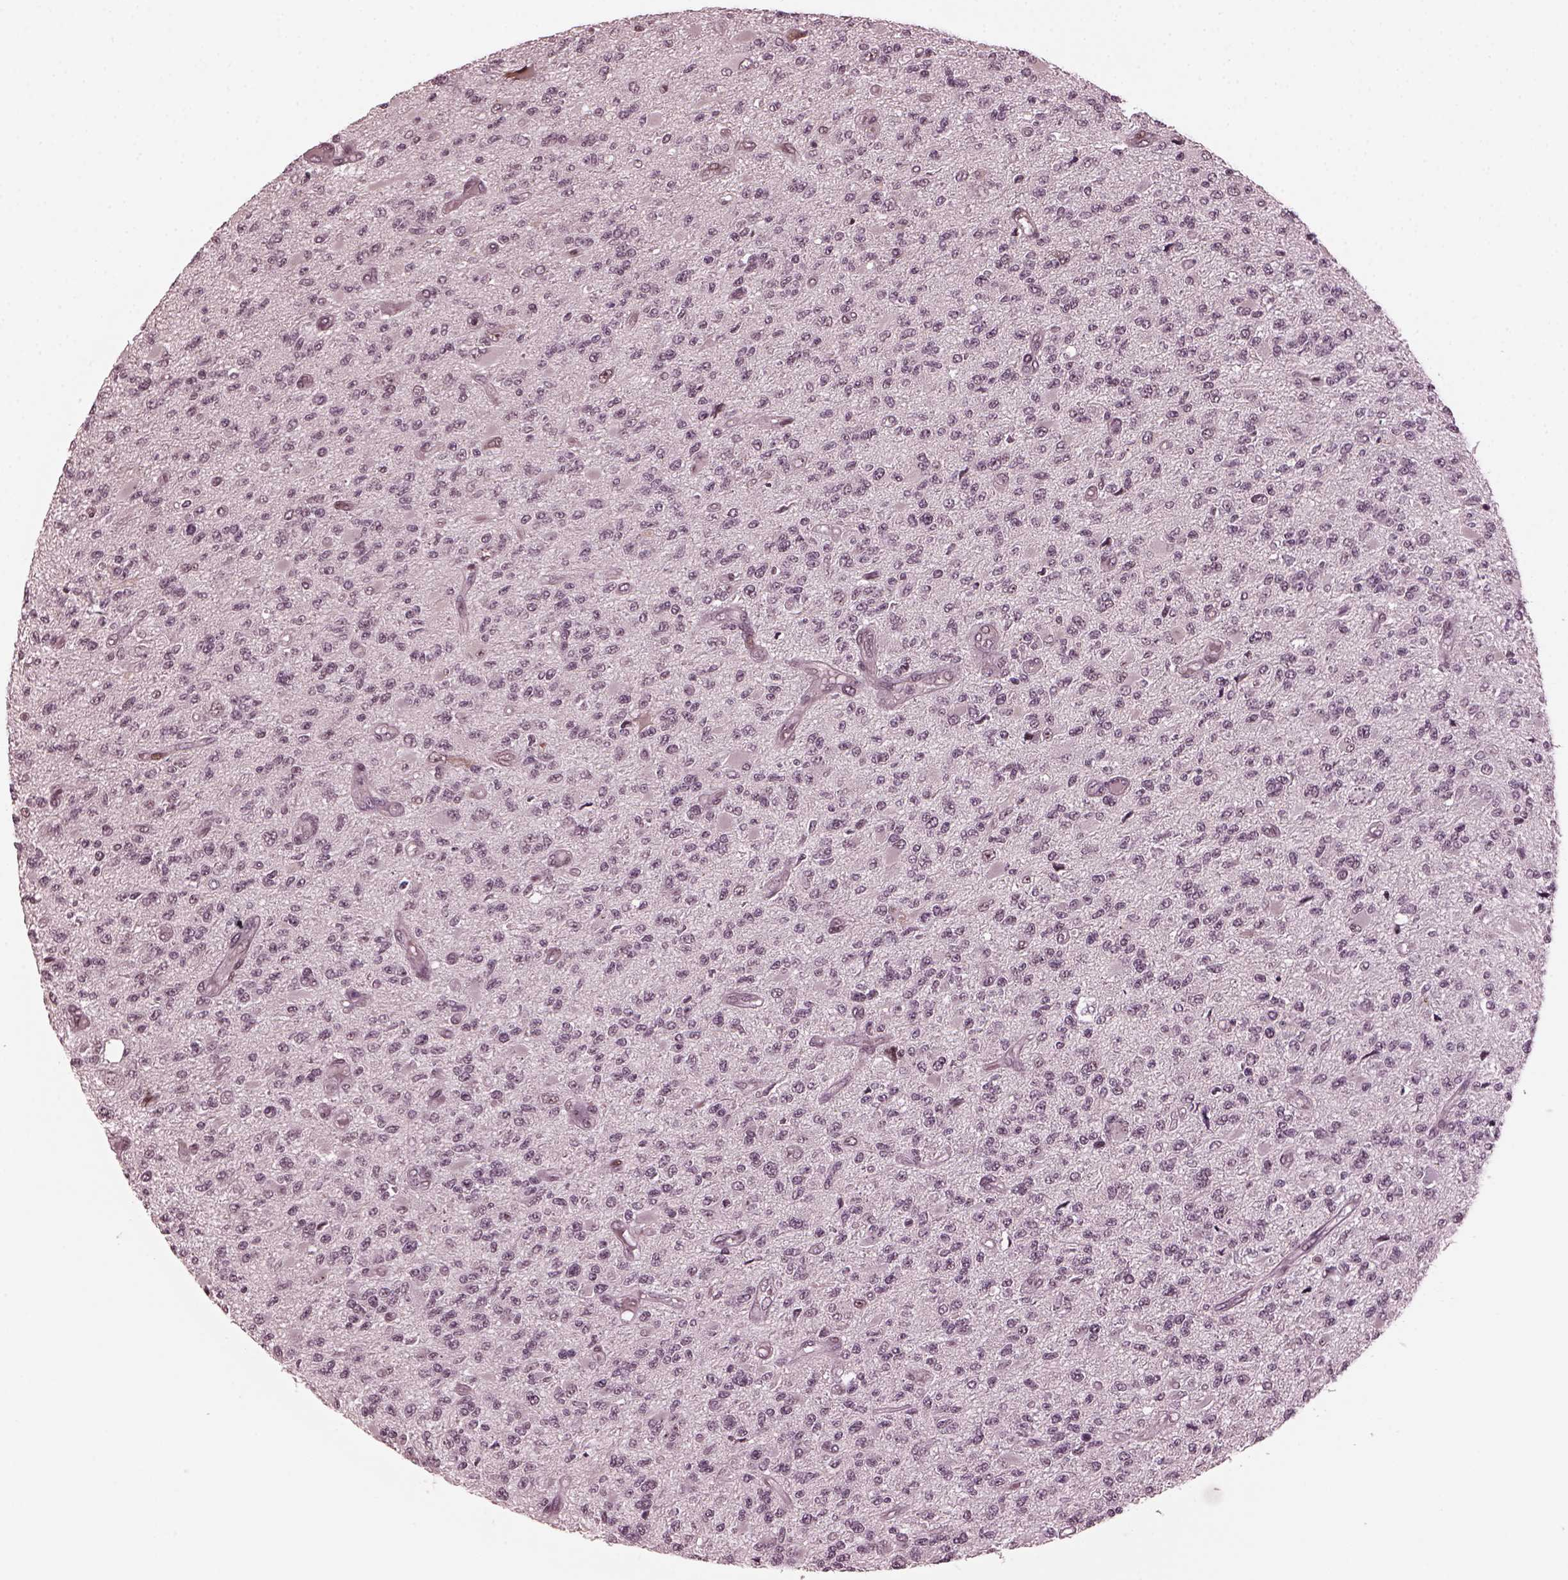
{"staining": {"intensity": "negative", "quantity": "none", "location": "none"}, "tissue": "glioma", "cell_type": "Tumor cells", "image_type": "cancer", "snomed": [{"axis": "morphology", "description": "Glioma, malignant, High grade"}, {"axis": "topography", "description": "Brain"}], "caption": "The histopathology image reveals no staining of tumor cells in glioma. Brightfield microscopy of immunohistochemistry (IHC) stained with DAB (brown) and hematoxylin (blue), captured at high magnification.", "gene": "TRIB3", "patient": {"sex": "female", "age": 63}}